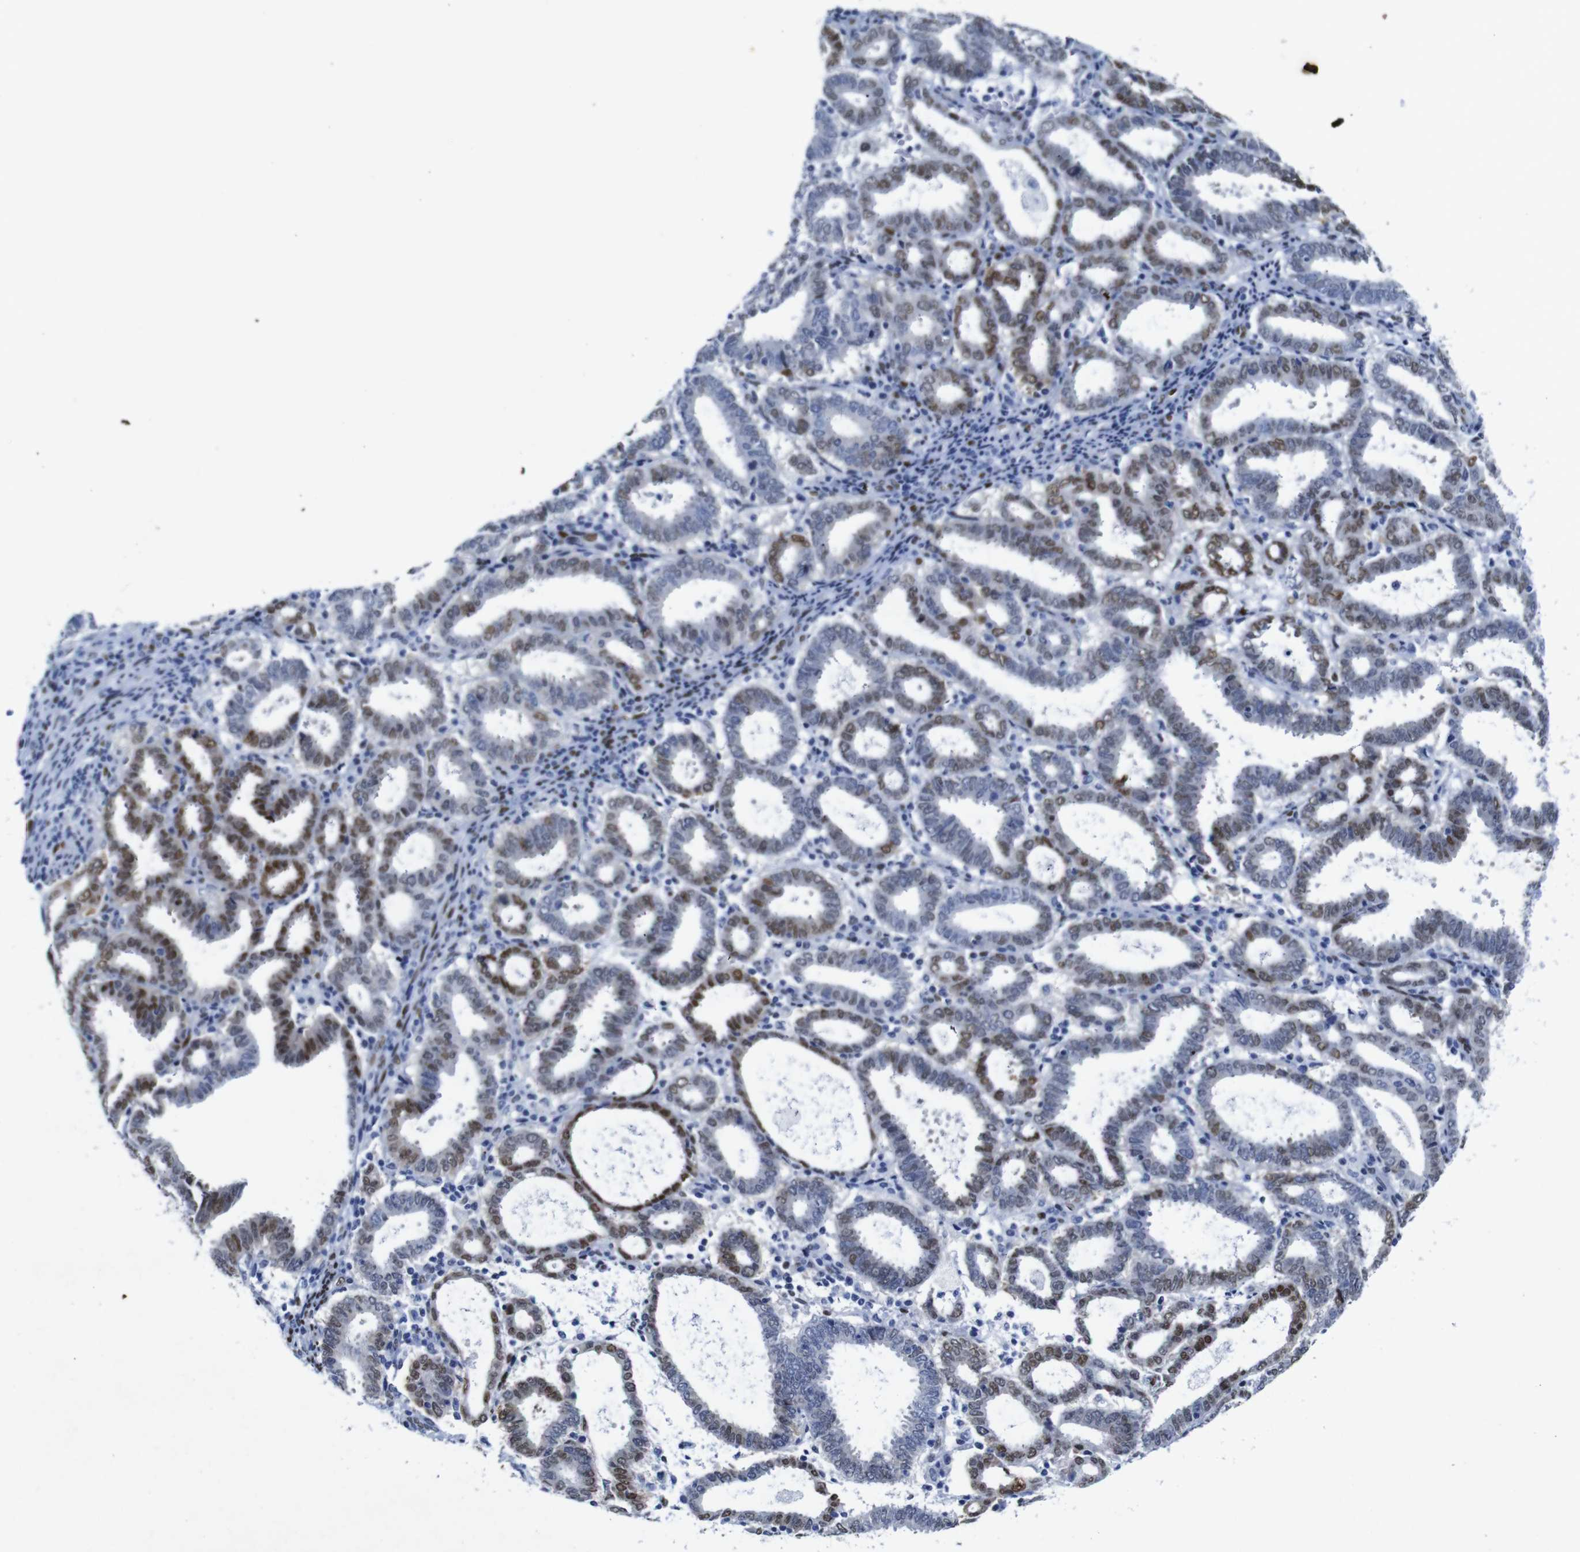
{"staining": {"intensity": "moderate", "quantity": "25%-75%", "location": "nuclear"}, "tissue": "endometrial cancer", "cell_type": "Tumor cells", "image_type": "cancer", "snomed": [{"axis": "morphology", "description": "Adenocarcinoma, NOS"}, {"axis": "topography", "description": "Uterus"}], "caption": "Adenocarcinoma (endometrial) stained for a protein displays moderate nuclear positivity in tumor cells.", "gene": "FOSL2", "patient": {"sex": "female", "age": 83}}